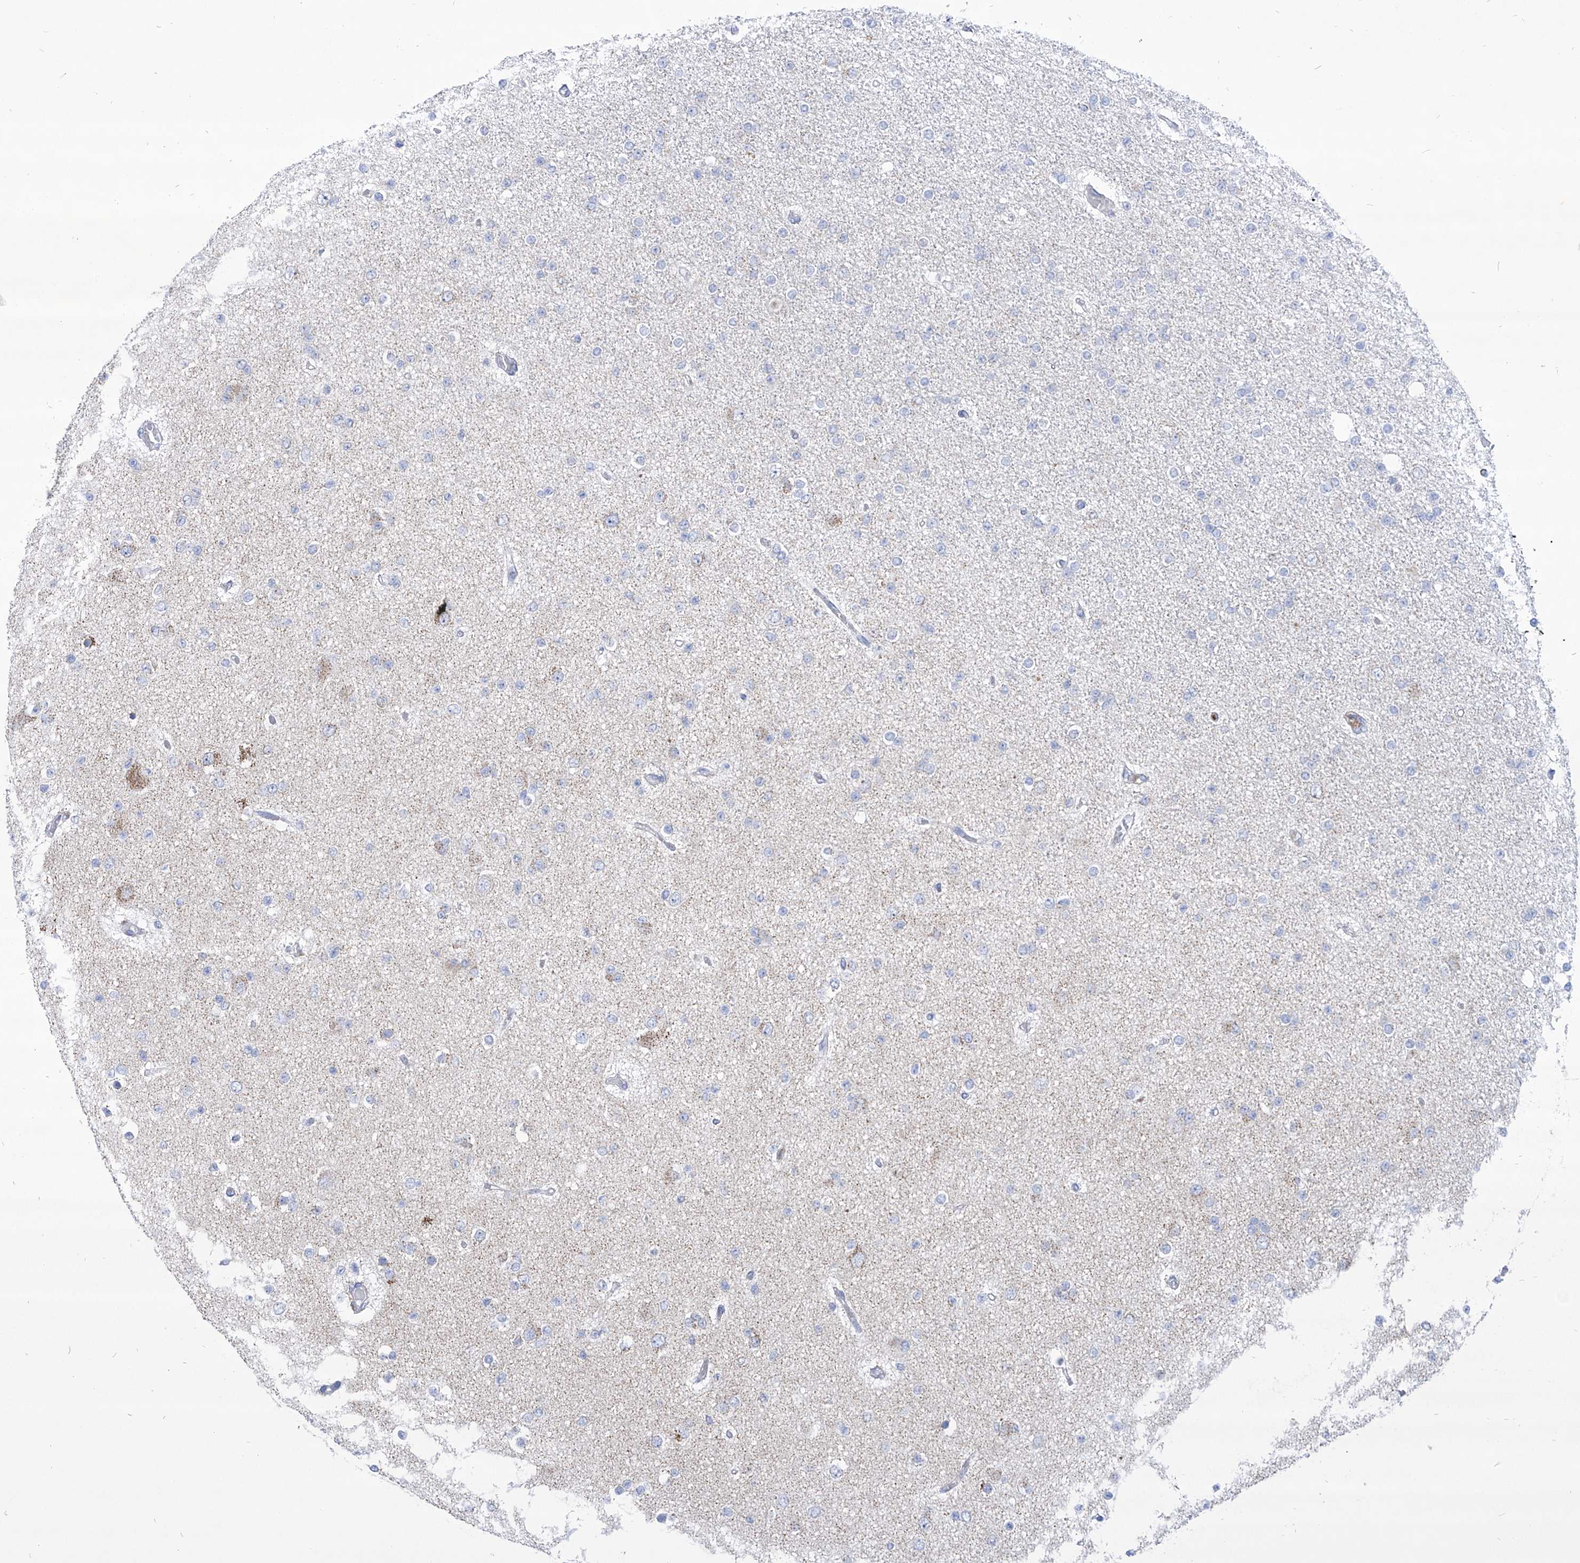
{"staining": {"intensity": "negative", "quantity": "none", "location": "none"}, "tissue": "glioma", "cell_type": "Tumor cells", "image_type": "cancer", "snomed": [{"axis": "morphology", "description": "Glioma, malignant, Low grade"}, {"axis": "topography", "description": "Brain"}], "caption": "A photomicrograph of human glioma is negative for staining in tumor cells.", "gene": "COQ3", "patient": {"sex": "female", "age": 22}}